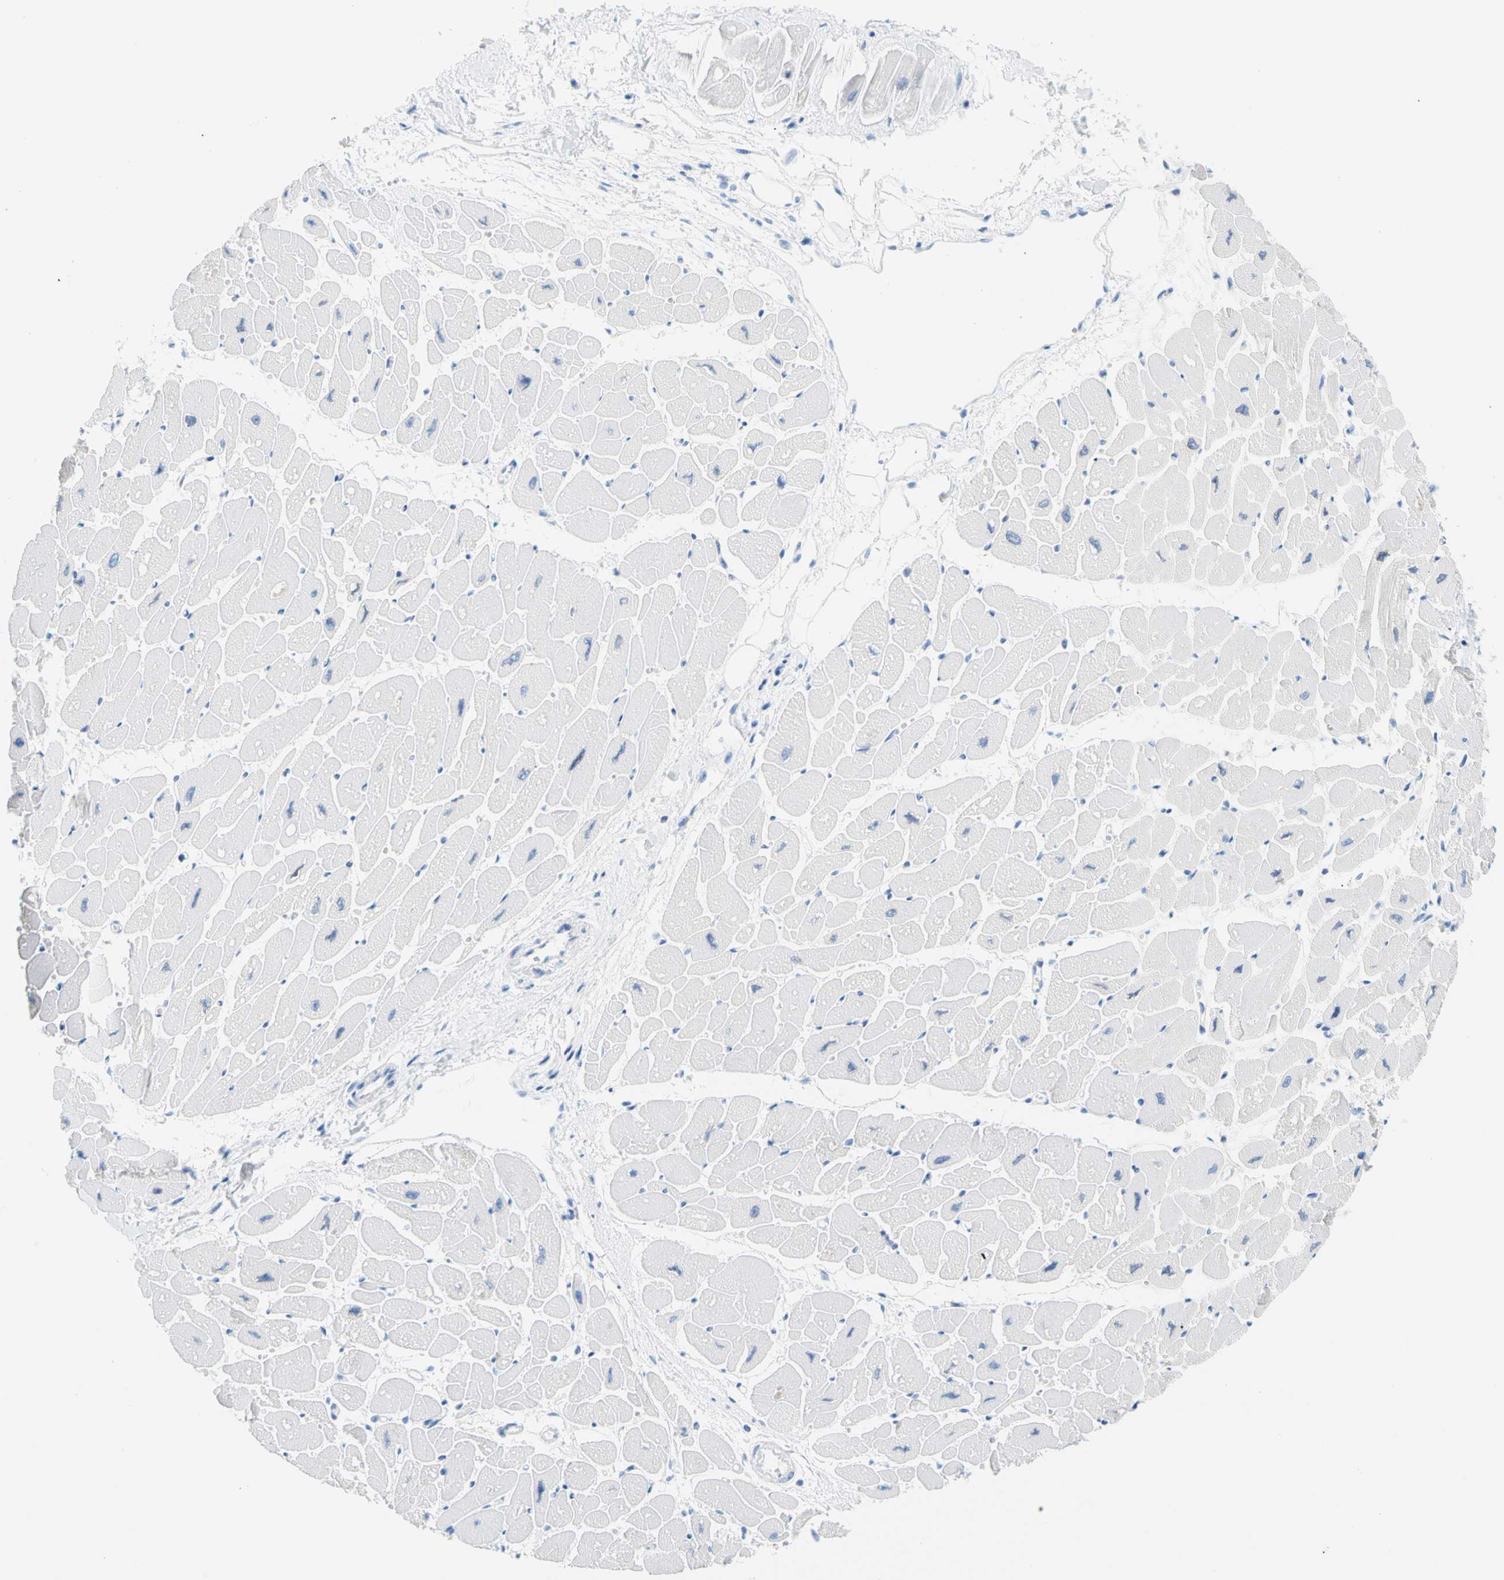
{"staining": {"intensity": "negative", "quantity": "none", "location": "none"}, "tissue": "heart muscle", "cell_type": "Cardiomyocytes", "image_type": "normal", "snomed": [{"axis": "morphology", "description": "Normal tissue, NOS"}, {"axis": "topography", "description": "Heart"}], "caption": "Cardiomyocytes show no significant expression in unremarkable heart muscle. Brightfield microscopy of immunohistochemistry (IHC) stained with DAB (3,3'-diaminobenzidine) (brown) and hematoxylin (blue), captured at high magnification.", "gene": "CEL", "patient": {"sex": "female", "age": 54}}